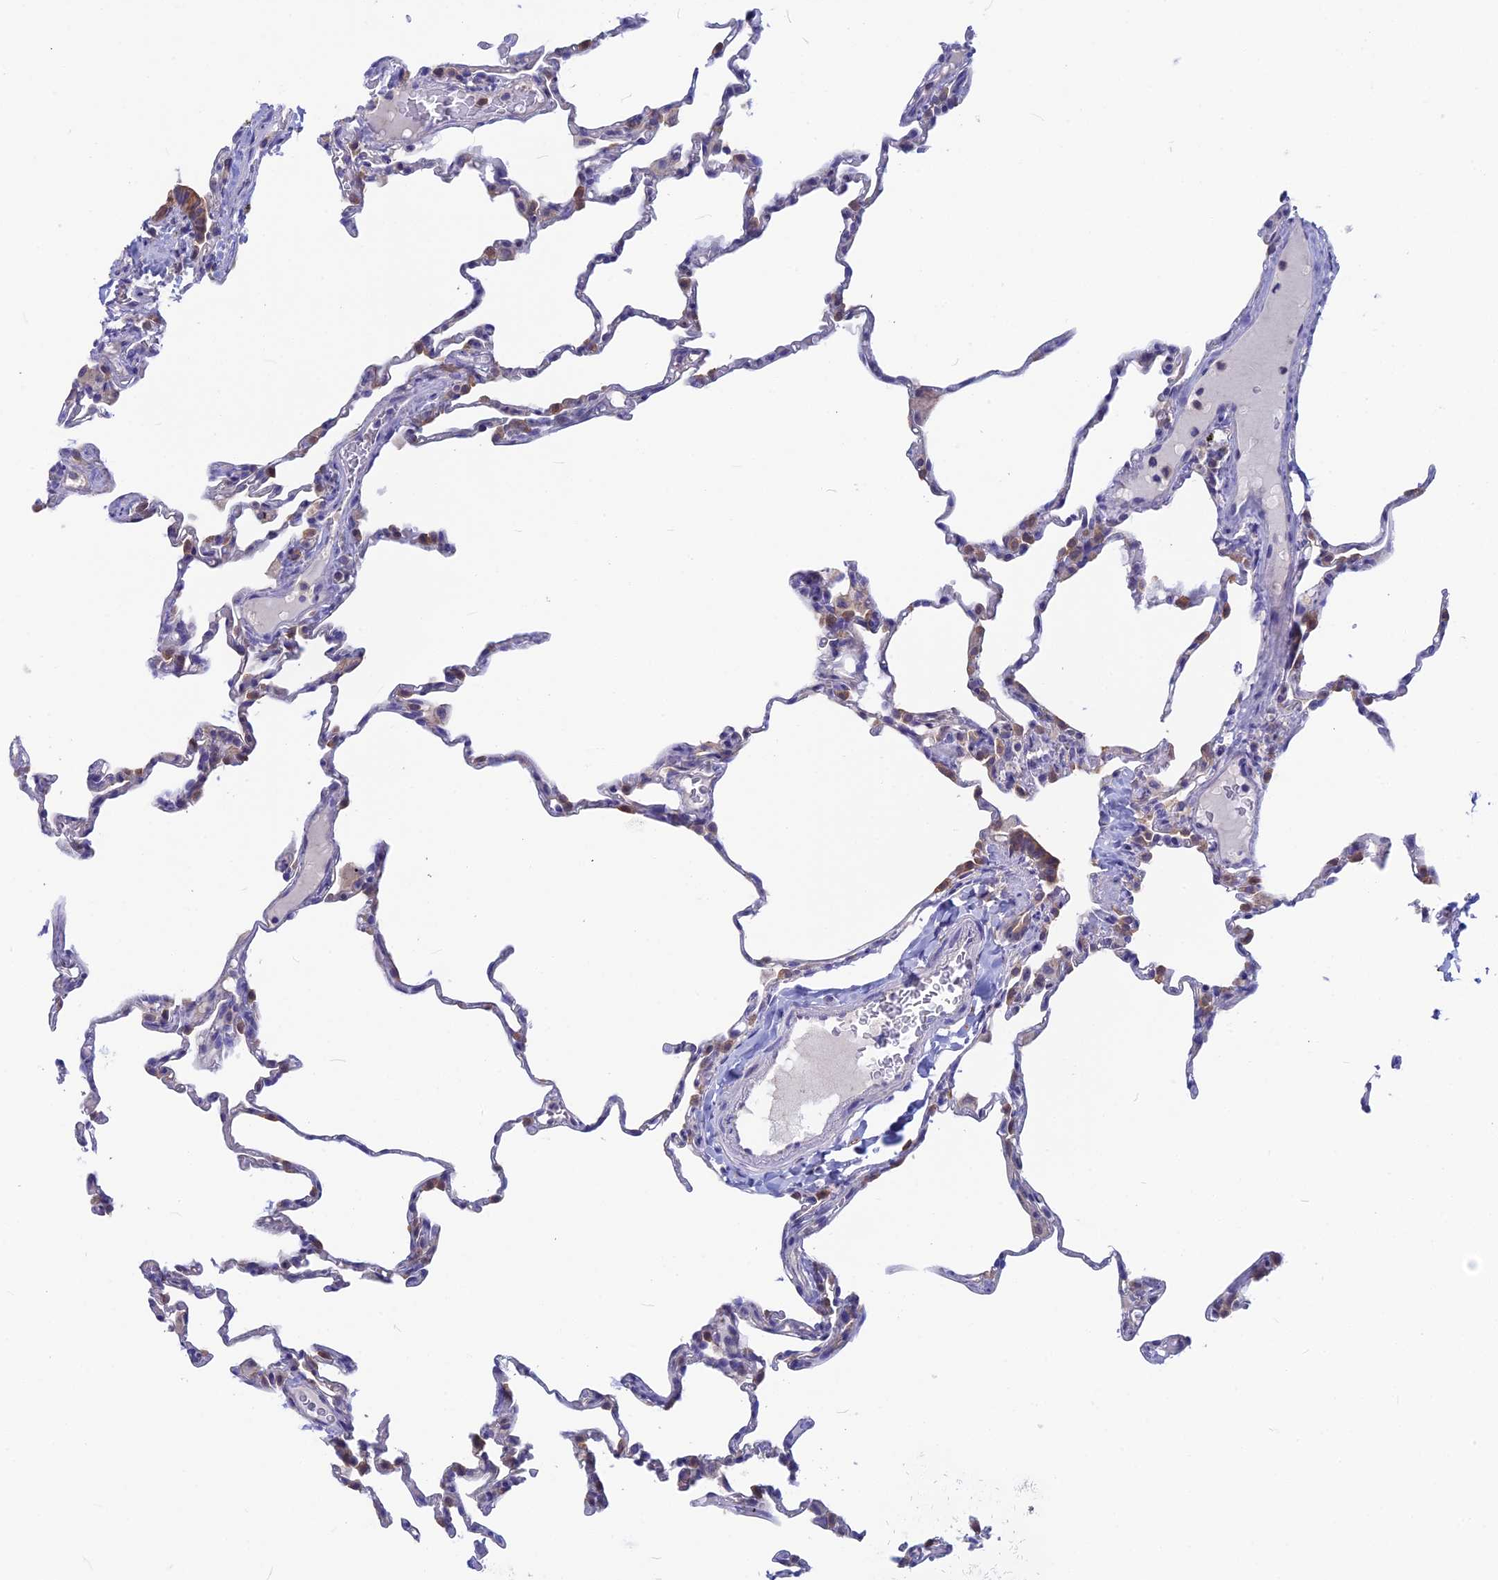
{"staining": {"intensity": "weak", "quantity": "<25%", "location": "cytoplasmic/membranous"}, "tissue": "lung", "cell_type": "Alveolar cells", "image_type": "normal", "snomed": [{"axis": "morphology", "description": "Normal tissue, NOS"}, {"axis": "topography", "description": "Lung"}], "caption": "Immunohistochemical staining of benign lung demonstrates no significant expression in alveolar cells. Brightfield microscopy of IHC stained with DAB (3,3'-diaminobenzidine) (brown) and hematoxylin (blue), captured at high magnification.", "gene": "SNAP91", "patient": {"sex": "male", "age": 20}}